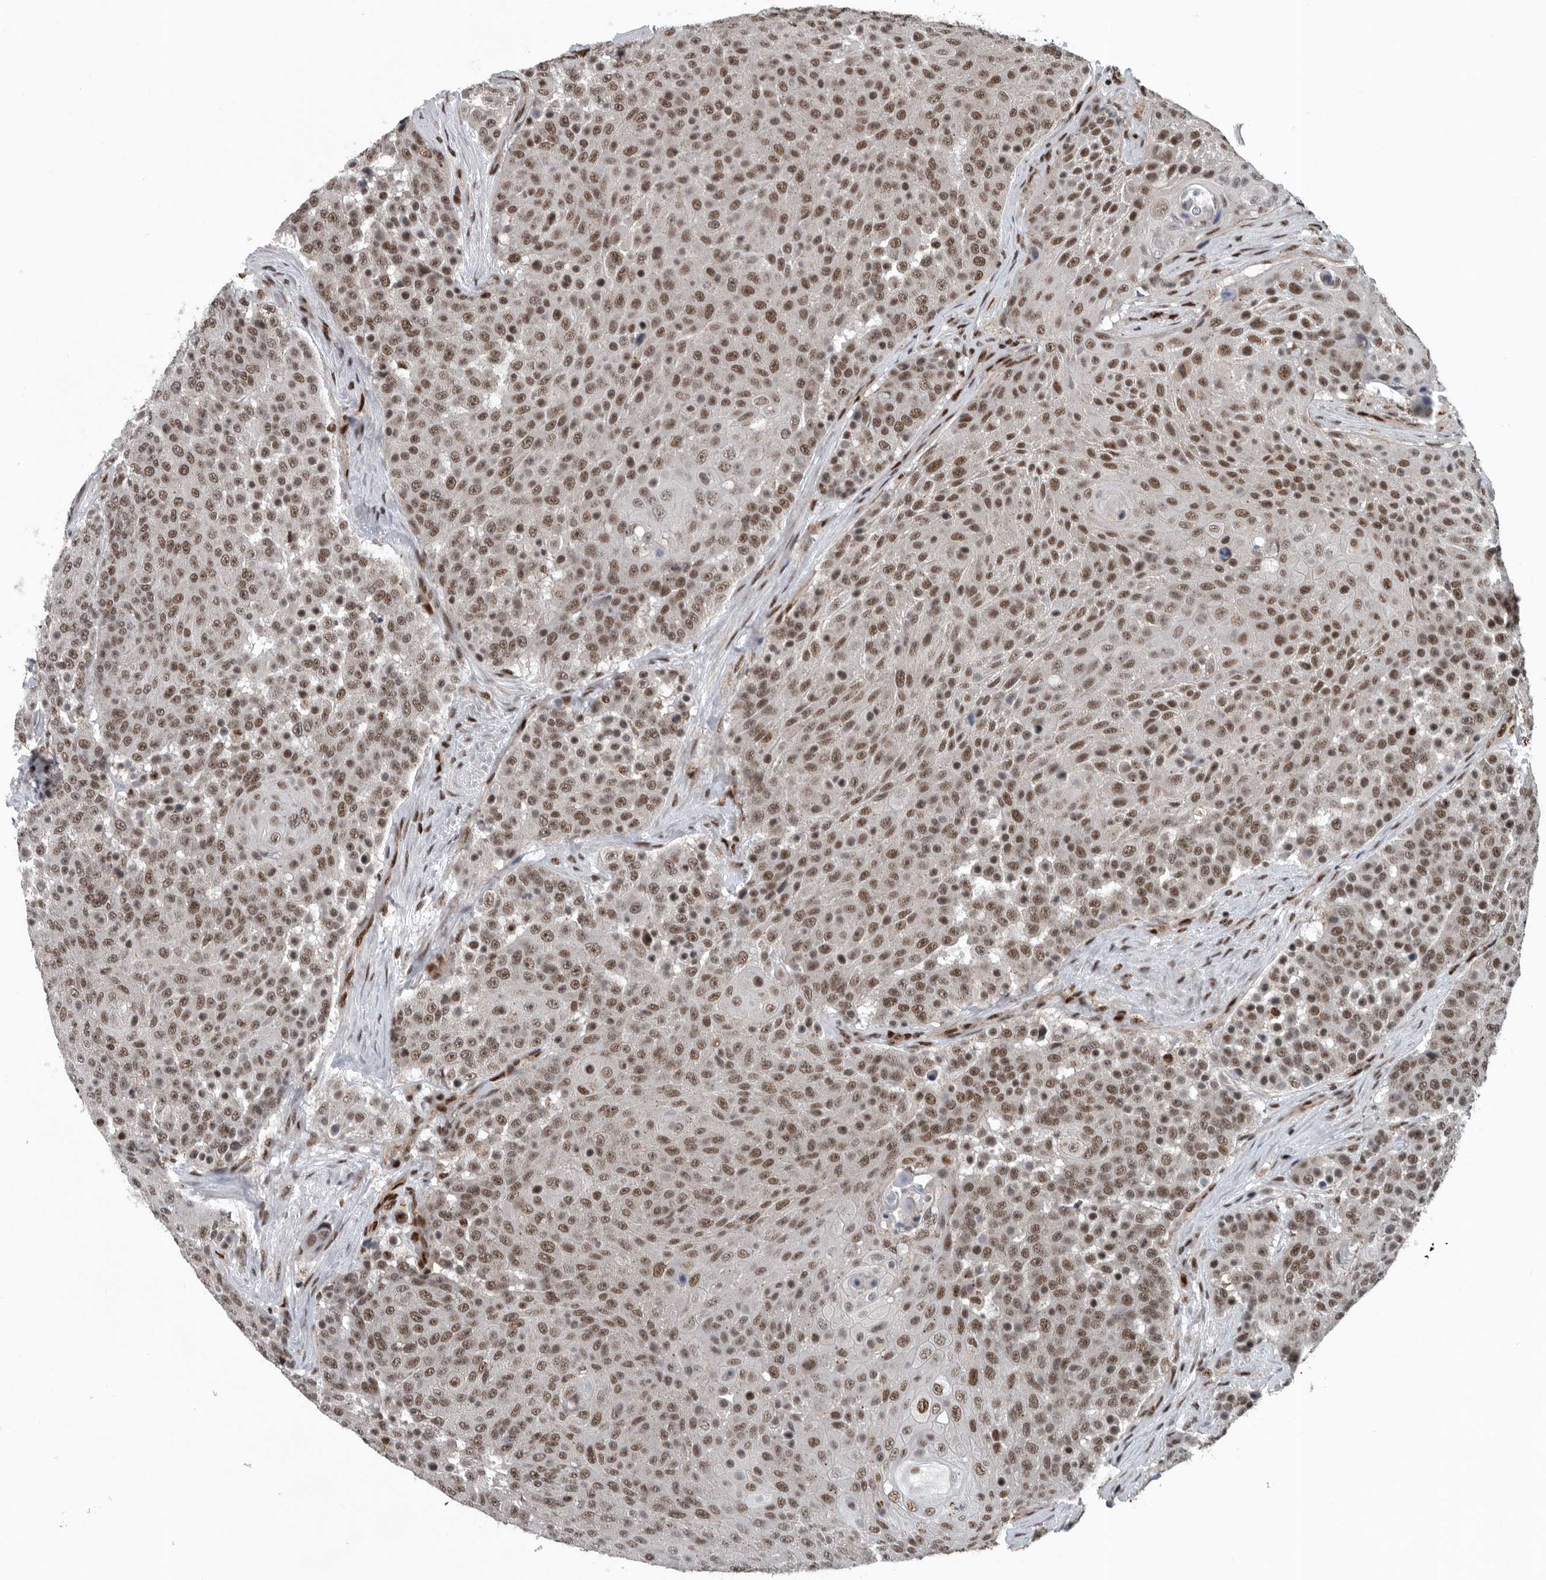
{"staining": {"intensity": "moderate", "quantity": ">75%", "location": "nuclear"}, "tissue": "urothelial cancer", "cell_type": "Tumor cells", "image_type": "cancer", "snomed": [{"axis": "morphology", "description": "Urothelial carcinoma, High grade"}, {"axis": "topography", "description": "Urinary bladder"}], "caption": "This is a histology image of IHC staining of urothelial cancer, which shows moderate expression in the nuclear of tumor cells.", "gene": "SENP7", "patient": {"sex": "female", "age": 63}}